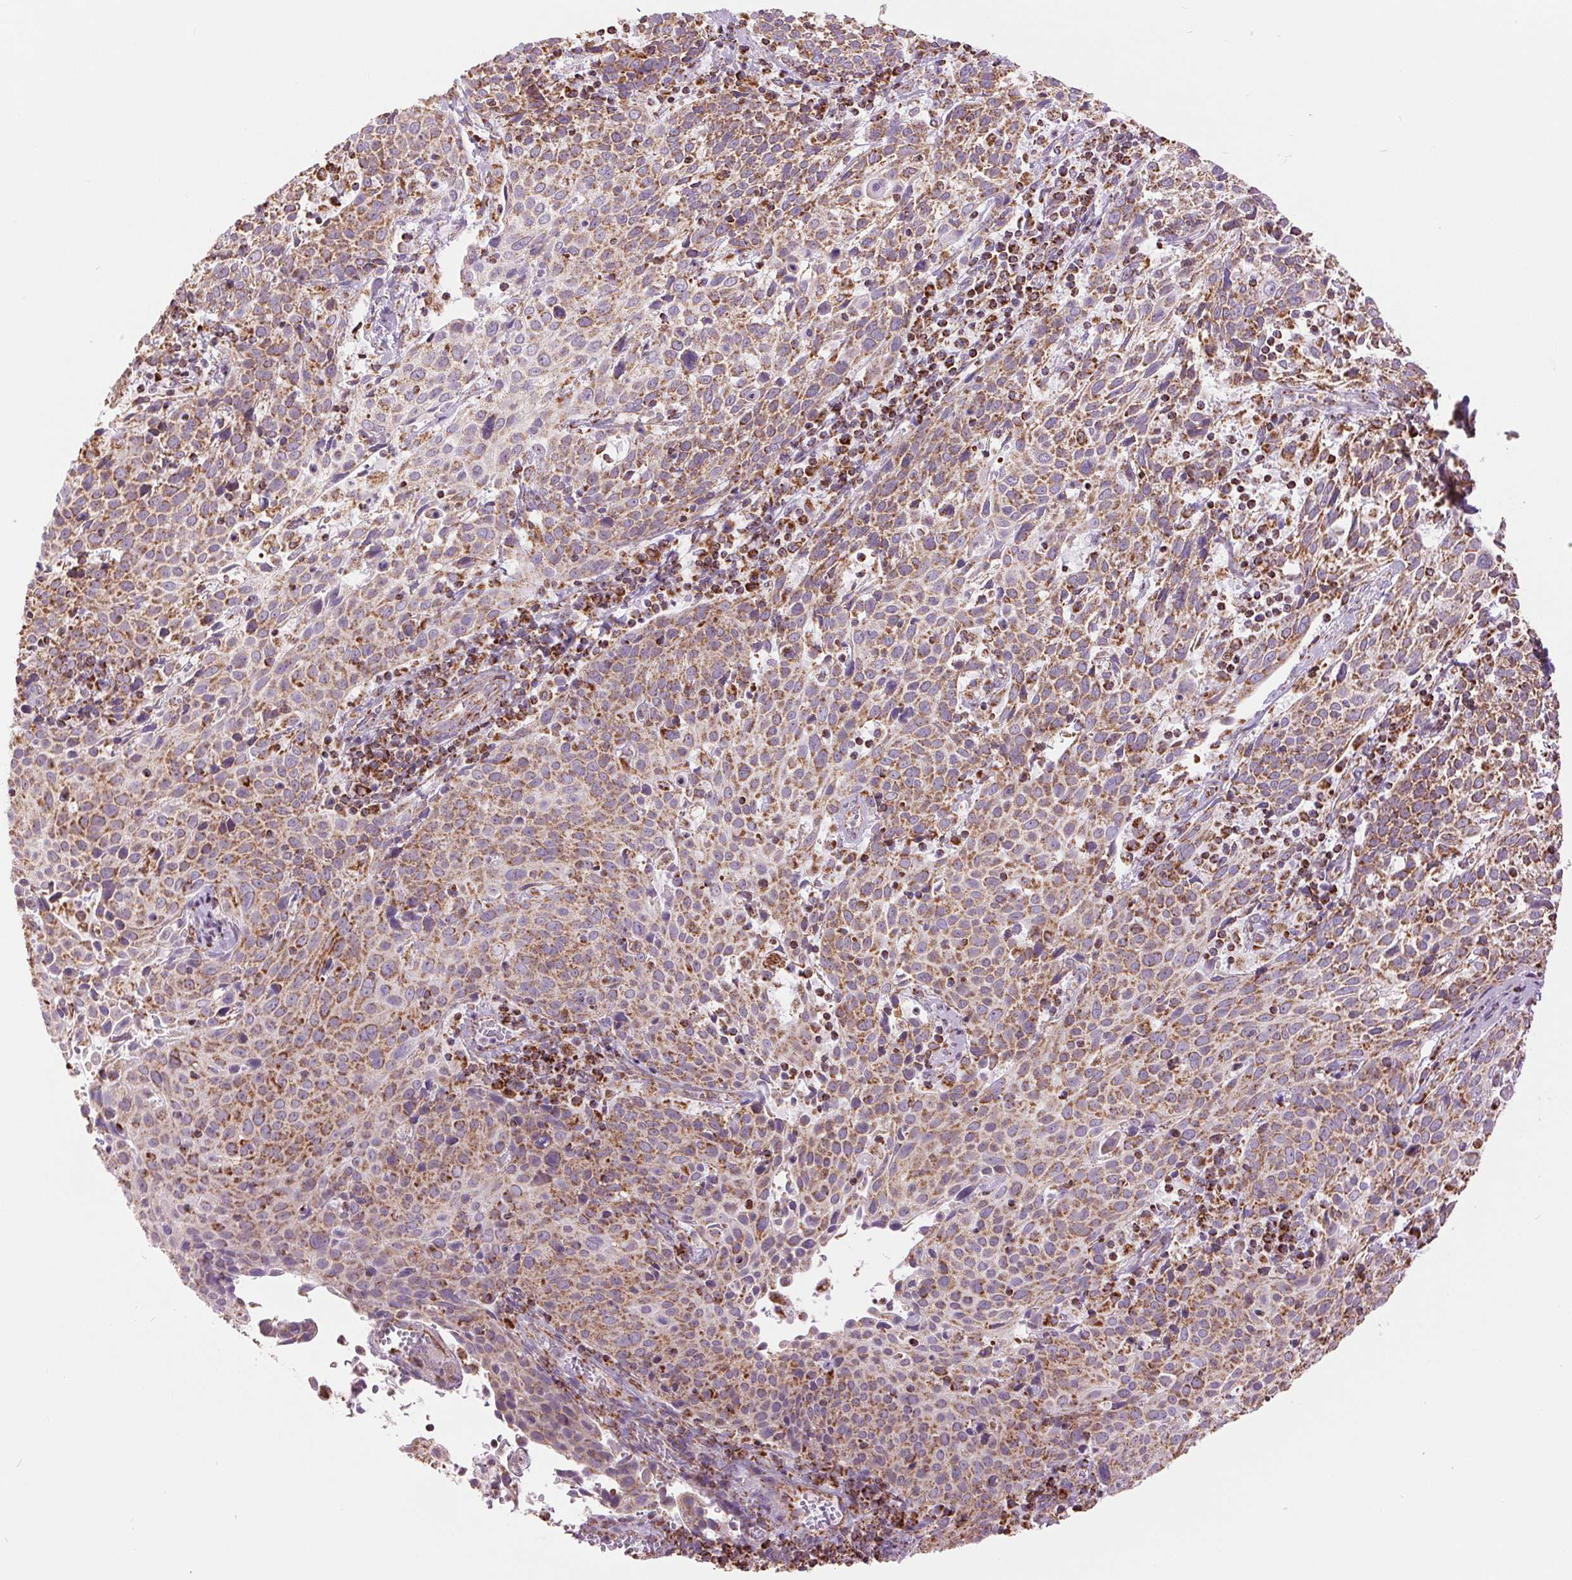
{"staining": {"intensity": "moderate", "quantity": ">75%", "location": "cytoplasmic/membranous"}, "tissue": "cervical cancer", "cell_type": "Tumor cells", "image_type": "cancer", "snomed": [{"axis": "morphology", "description": "Squamous cell carcinoma, NOS"}, {"axis": "topography", "description": "Cervix"}], "caption": "Moderate cytoplasmic/membranous protein positivity is seen in approximately >75% of tumor cells in cervical cancer (squamous cell carcinoma). Immunohistochemistry (ihc) stains the protein in brown and the nuclei are stained blue.", "gene": "ATP5PB", "patient": {"sex": "female", "age": 61}}